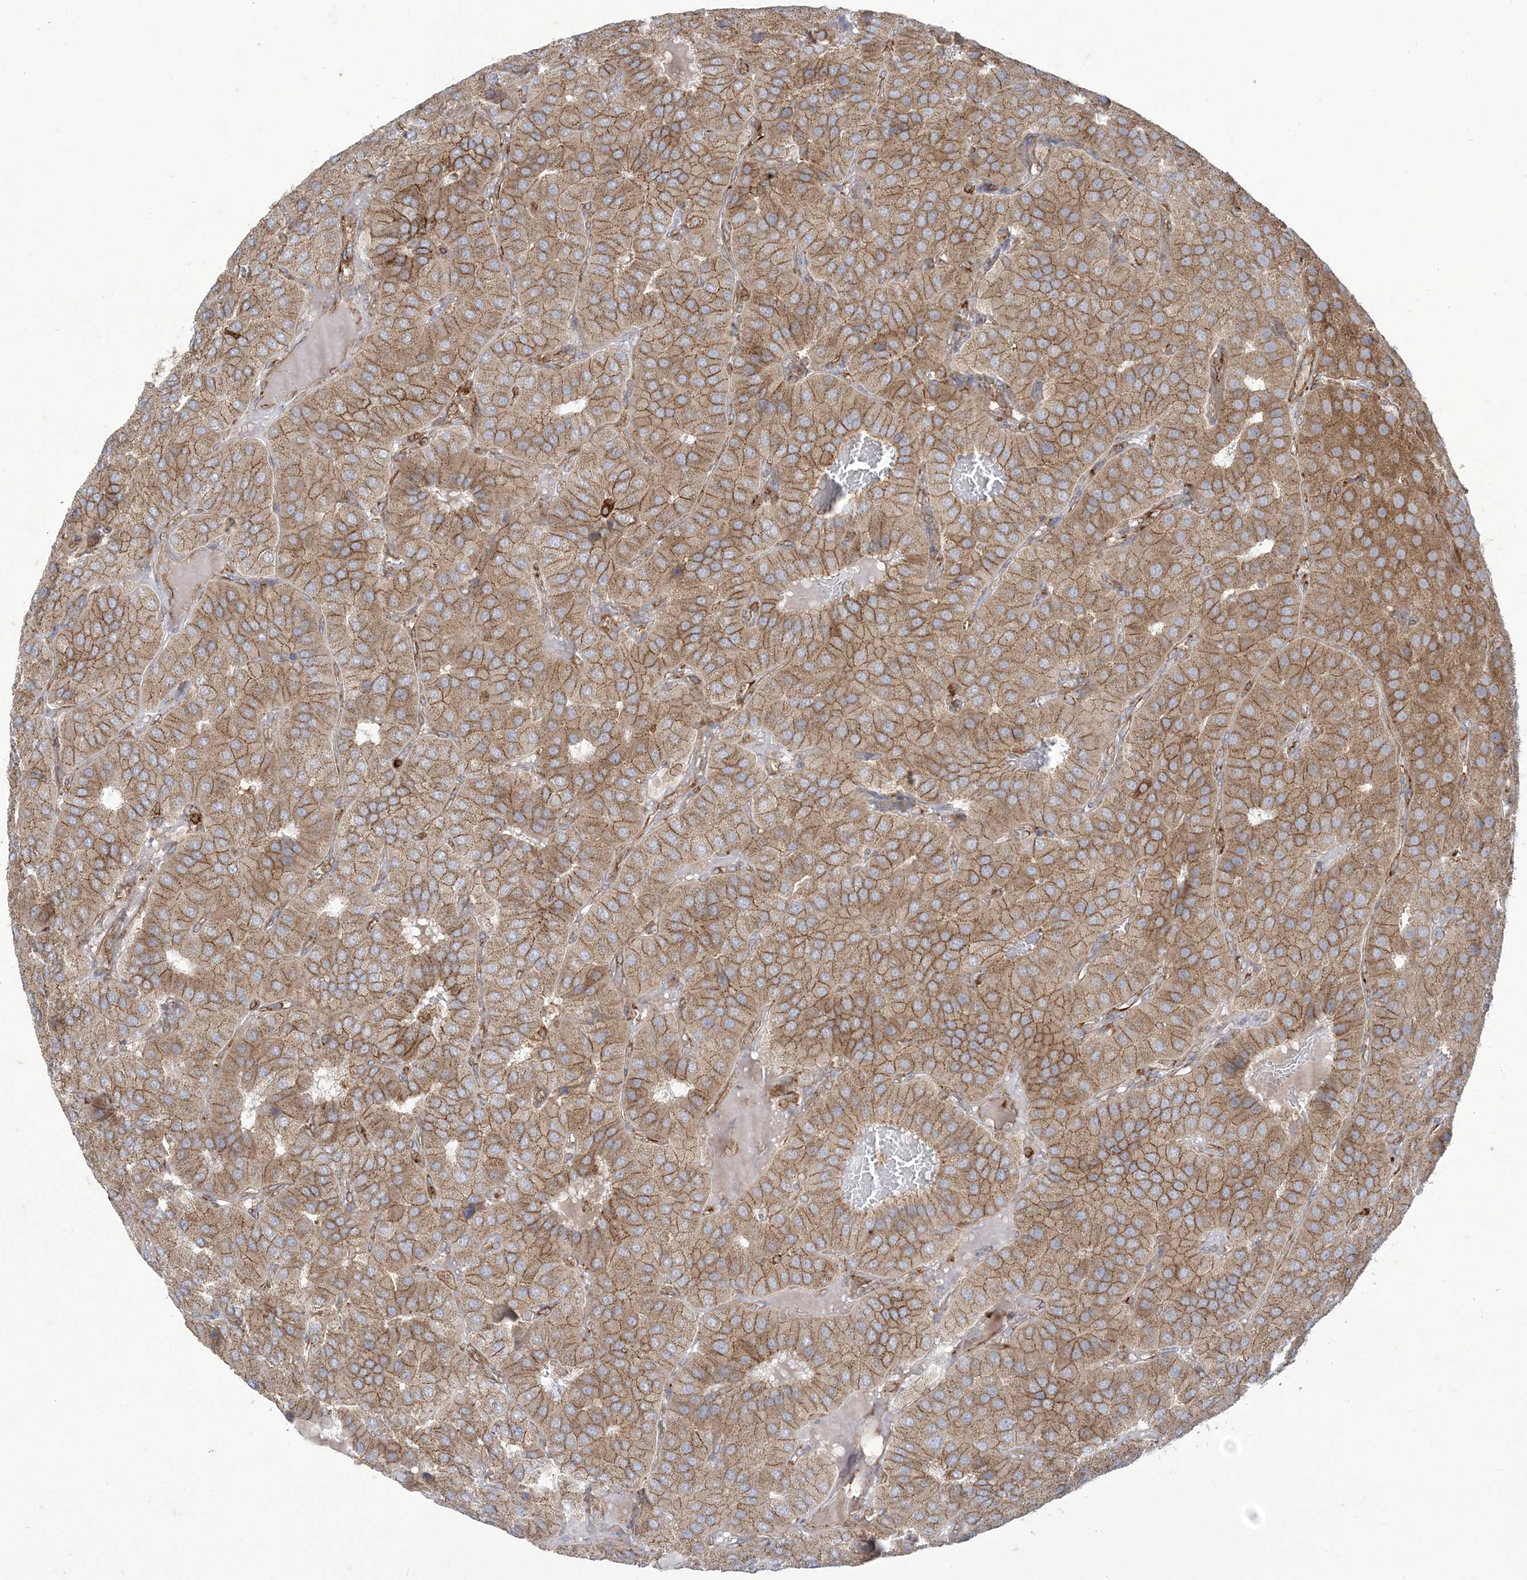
{"staining": {"intensity": "moderate", "quantity": ">75%", "location": "cytoplasmic/membranous"}, "tissue": "parathyroid gland", "cell_type": "Glandular cells", "image_type": "normal", "snomed": [{"axis": "morphology", "description": "Normal tissue, NOS"}, {"axis": "morphology", "description": "Adenoma, NOS"}, {"axis": "topography", "description": "Parathyroid gland"}], "caption": "Immunohistochemistry (IHC) (DAB (3,3'-diaminobenzidine)) staining of normal human parathyroid gland demonstrates moderate cytoplasmic/membranous protein staining in approximately >75% of glandular cells. (brown staining indicates protein expression, while blue staining denotes nuclei).", "gene": "DERL3", "patient": {"sex": "female", "age": 86}}